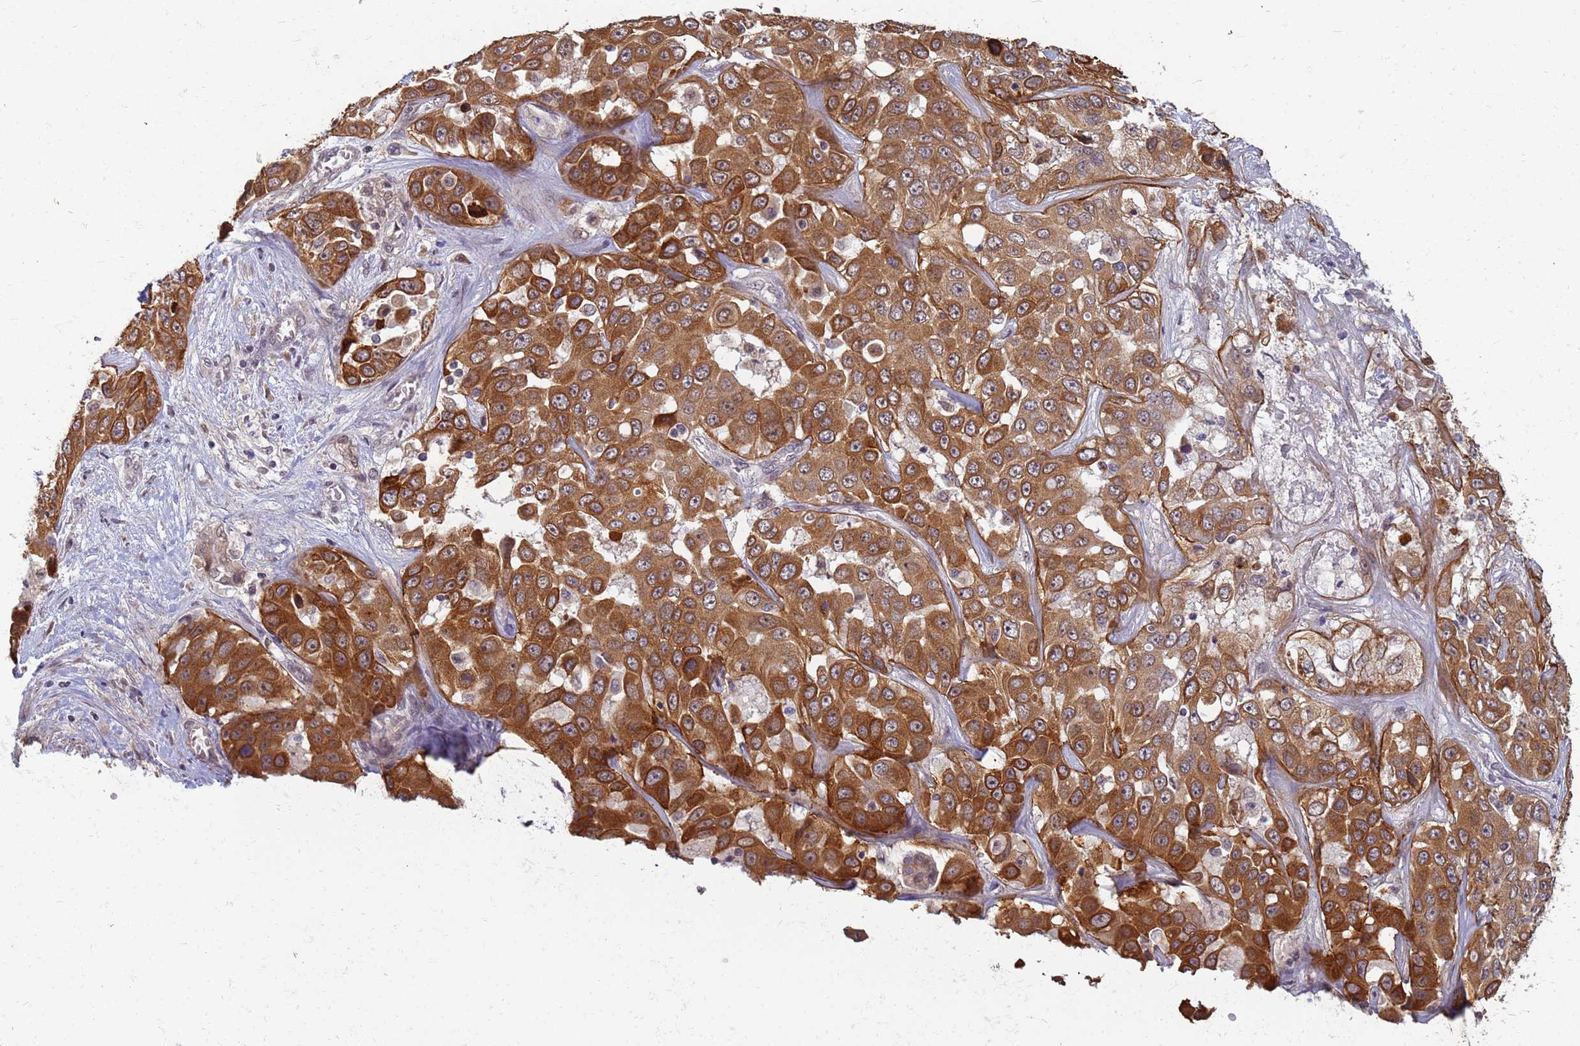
{"staining": {"intensity": "strong", "quantity": ">75%", "location": "cytoplasmic/membranous"}, "tissue": "liver cancer", "cell_type": "Tumor cells", "image_type": "cancer", "snomed": [{"axis": "morphology", "description": "Cholangiocarcinoma"}, {"axis": "topography", "description": "Liver"}], "caption": "Immunohistochemistry image of liver cancer (cholangiocarcinoma) stained for a protein (brown), which displays high levels of strong cytoplasmic/membranous expression in about >75% of tumor cells.", "gene": "ITGB4", "patient": {"sex": "female", "age": 52}}